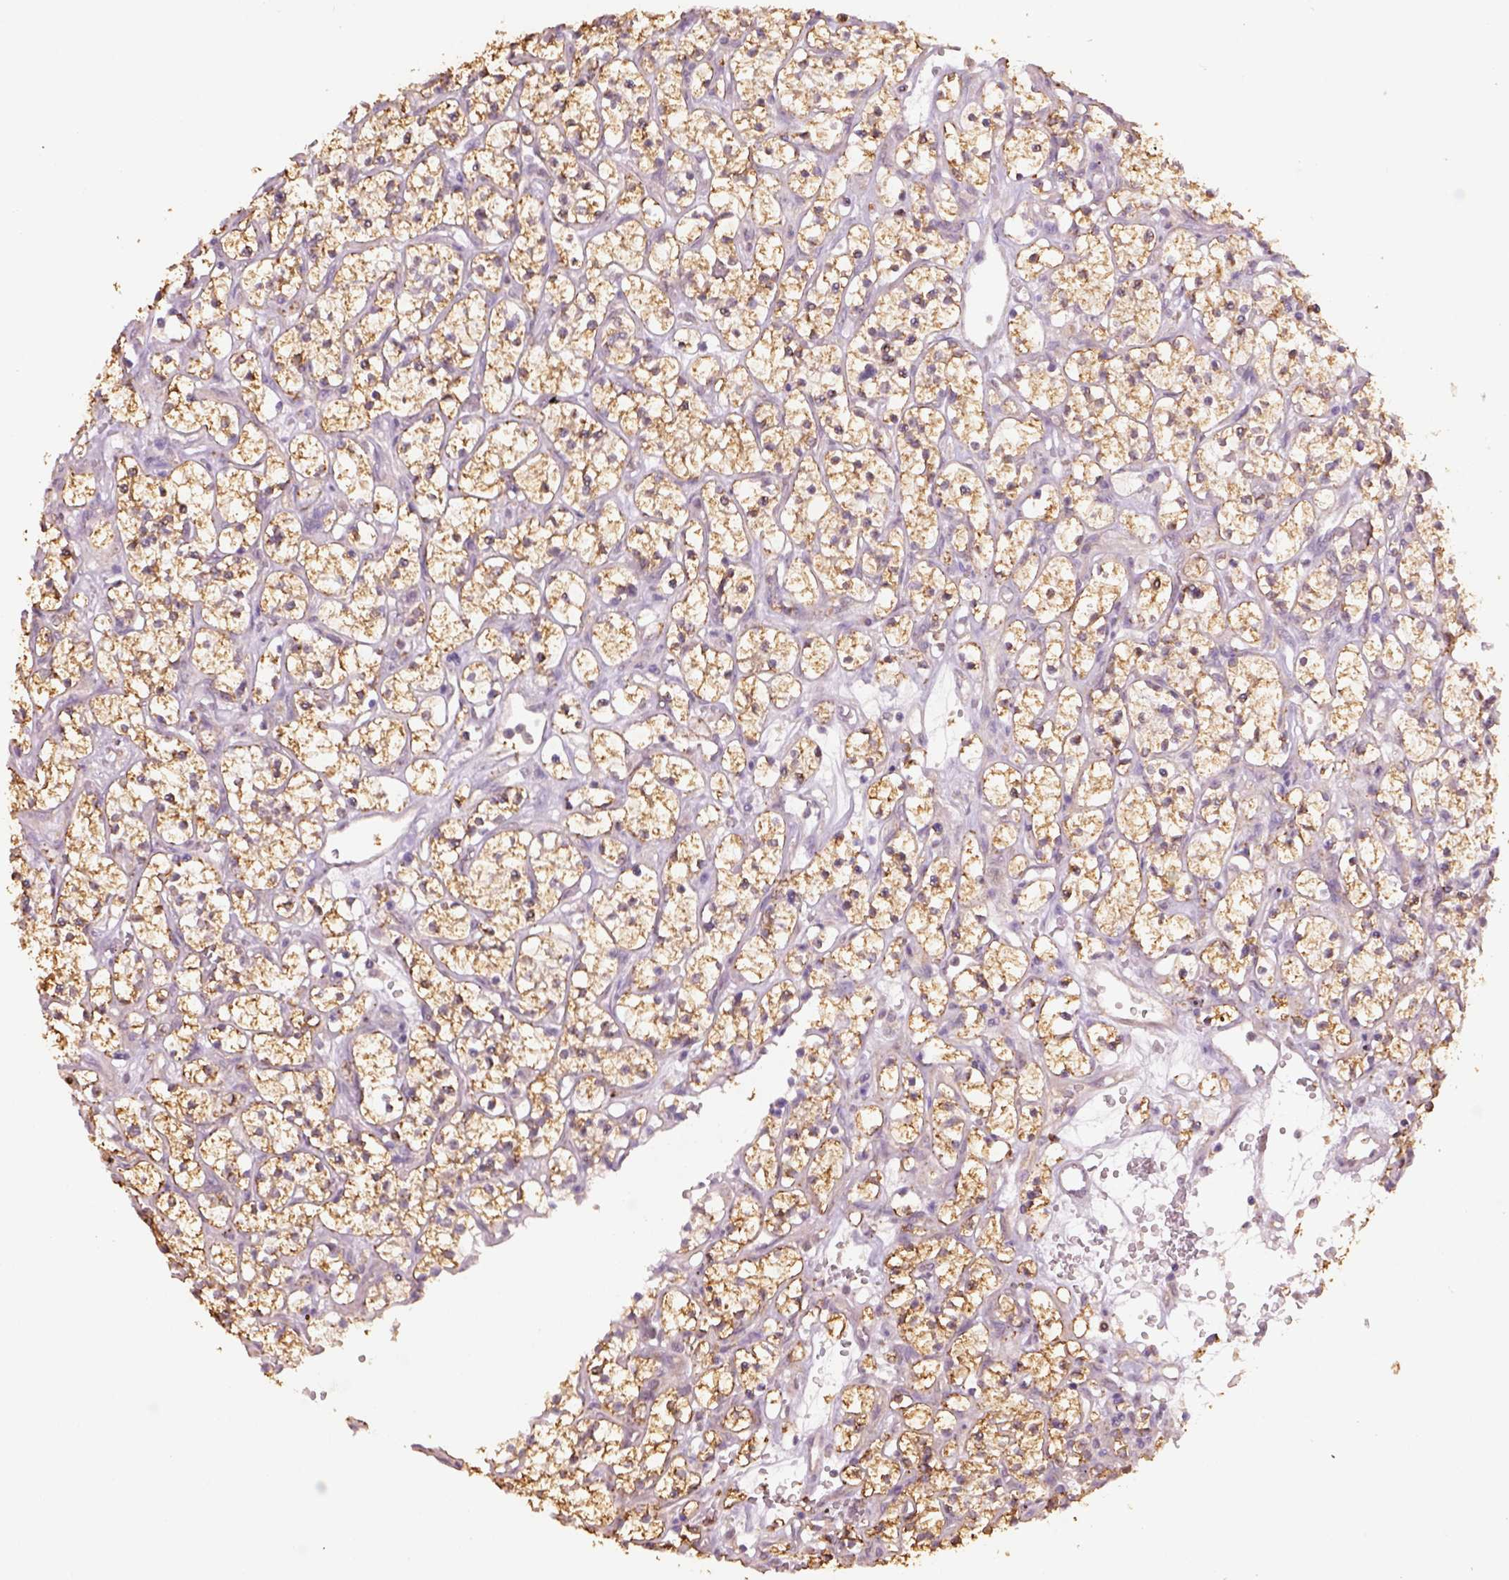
{"staining": {"intensity": "strong", "quantity": ">75%", "location": "cytoplasmic/membranous"}, "tissue": "renal cancer", "cell_type": "Tumor cells", "image_type": "cancer", "snomed": [{"axis": "morphology", "description": "Adenocarcinoma, NOS"}, {"axis": "topography", "description": "Kidney"}], "caption": "Renal adenocarcinoma stained with immunohistochemistry (IHC) demonstrates strong cytoplasmic/membranous positivity in approximately >75% of tumor cells.", "gene": "AP2B1", "patient": {"sex": "female", "age": 64}}